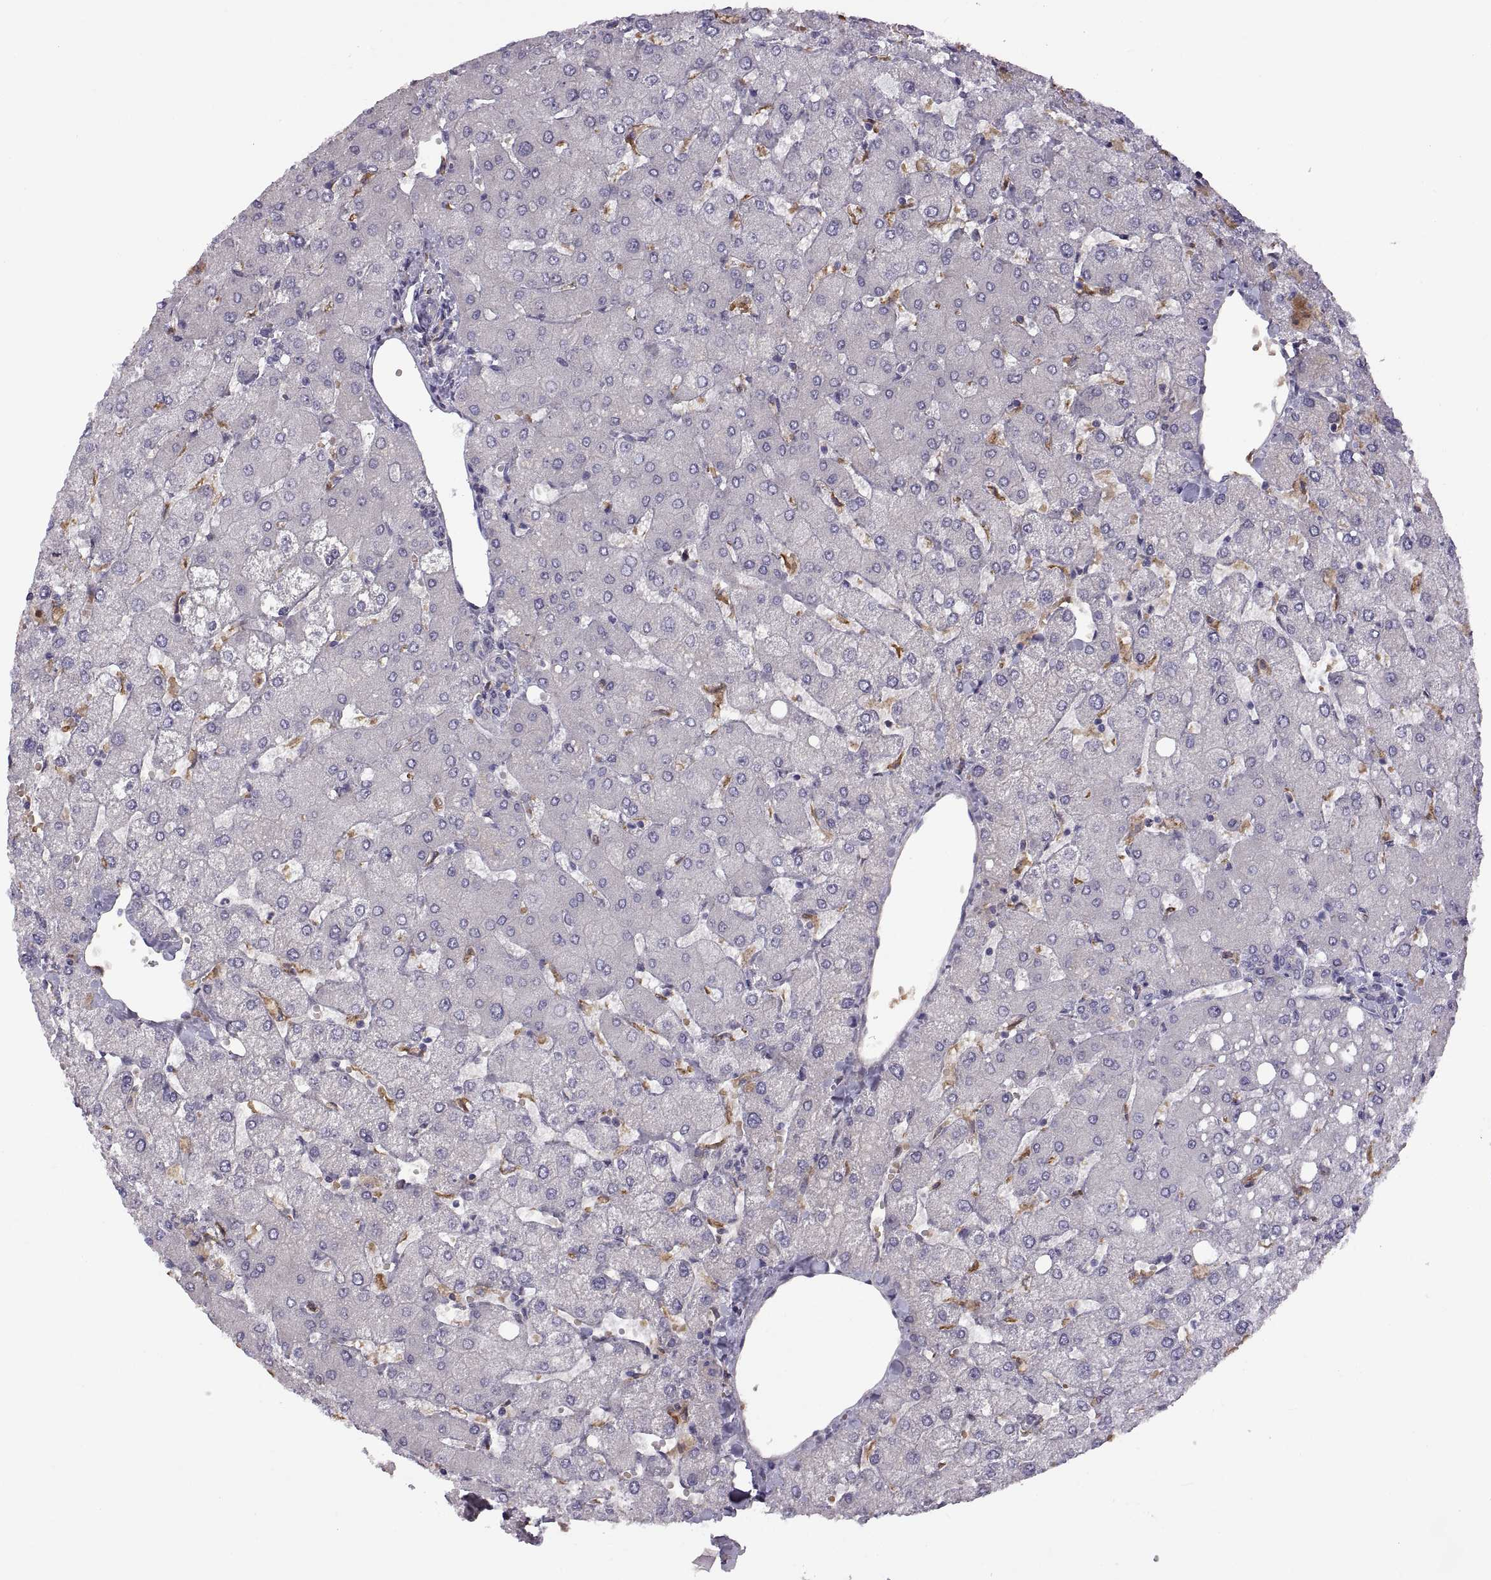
{"staining": {"intensity": "negative", "quantity": "none", "location": "none"}, "tissue": "liver", "cell_type": "Cholangiocytes", "image_type": "normal", "snomed": [{"axis": "morphology", "description": "Normal tissue, NOS"}, {"axis": "topography", "description": "Liver"}], "caption": "IHC of benign liver displays no expression in cholangiocytes.", "gene": "MEIOC", "patient": {"sex": "female", "age": 54}}